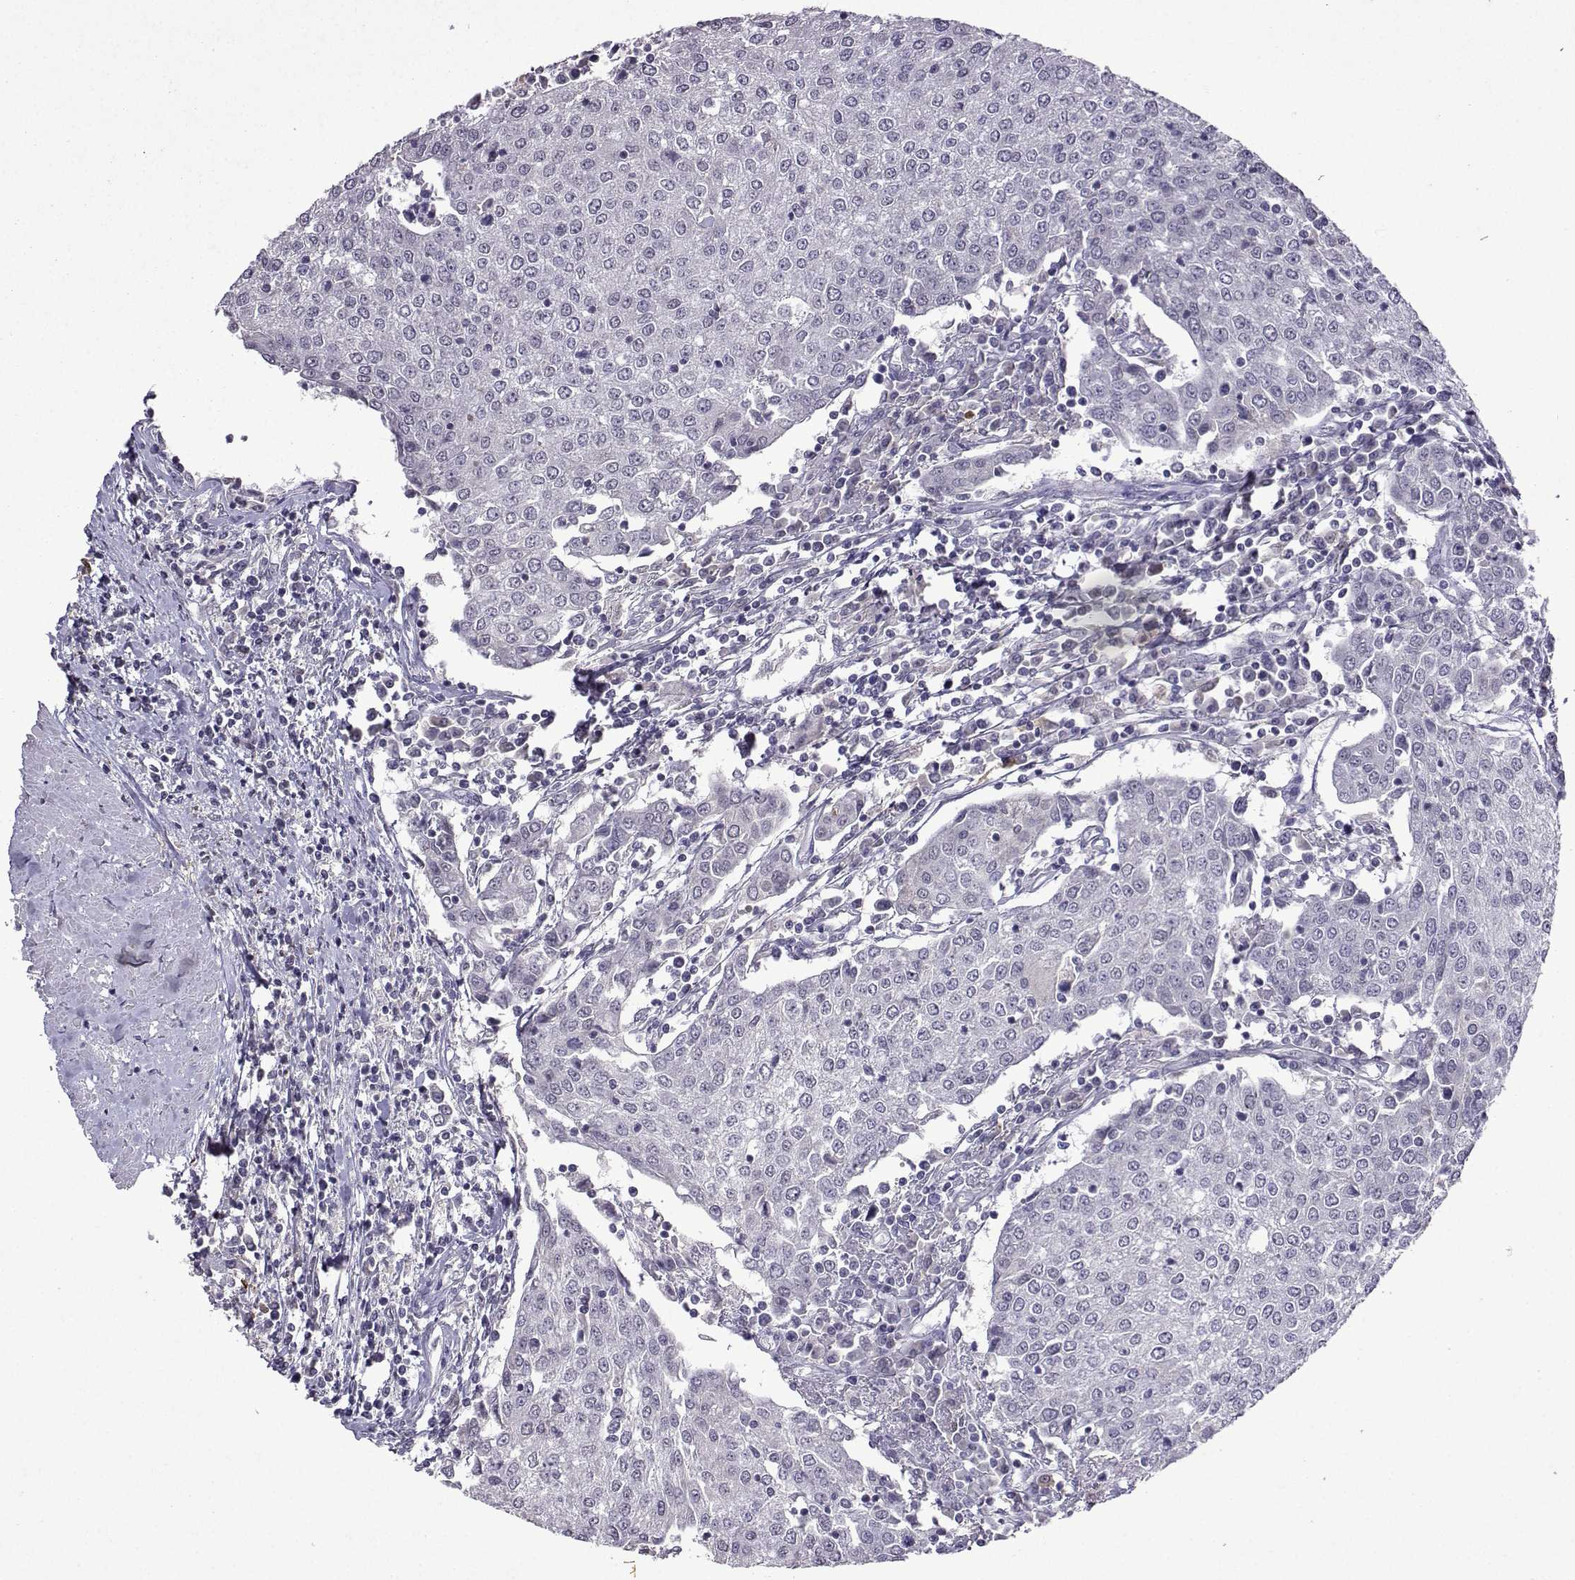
{"staining": {"intensity": "negative", "quantity": "none", "location": "none"}, "tissue": "urothelial cancer", "cell_type": "Tumor cells", "image_type": "cancer", "snomed": [{"axis": "morphology", "description": "Urothelial carcinoma, High grade"}, {"axis": "topography", "description": "Urinary bladder"}], "caption": "IHC of urothelial carcinoma (high-grade) shows no positivity in tumor cells. (DAB (3,3'-diaminobenzidine) IHC visualized using brightfield microscopy, high magnification).", "gene": "CCL28", "patient": {"sex": "female", "age": 85}}